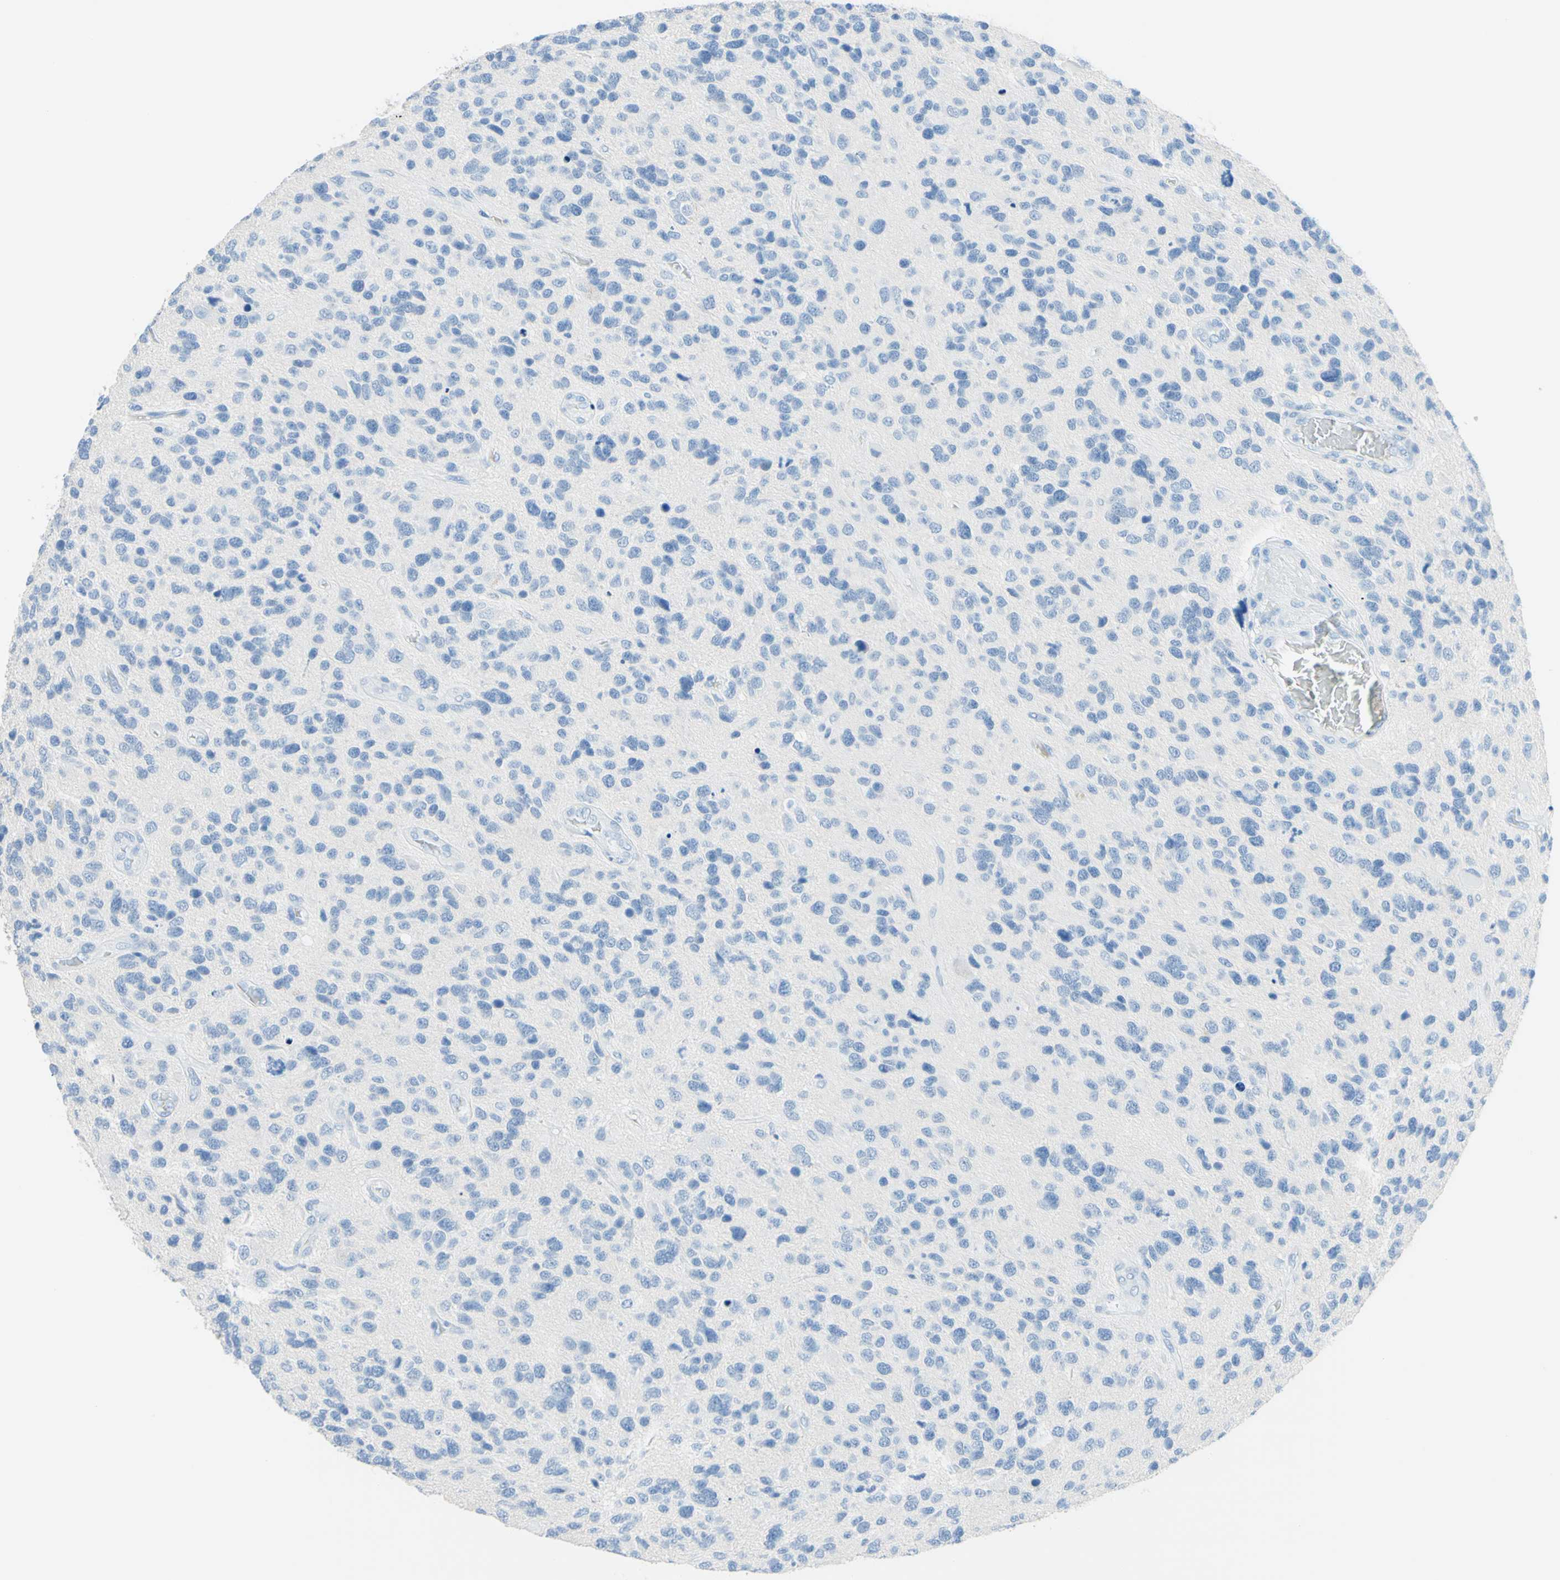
{"staining": {"intensity": "negative", "quantity": "none", "location": "none"}, "tissue": "glioma", "cell_type": "Tumor cells", "image_type": "cancer", "snomed": [{"axis": "morphology", "description": "Glioma, malignant, High grade"}, {"axis": "topography", "description": "Brain"}], "caption": "A high-resolution micrograph shows IHC staining of malignant glioma (high-grade), which displays no significant expression in tumor cells.", "gene": "IL6ST", "patient": {"sex": "female", "age": 58}}